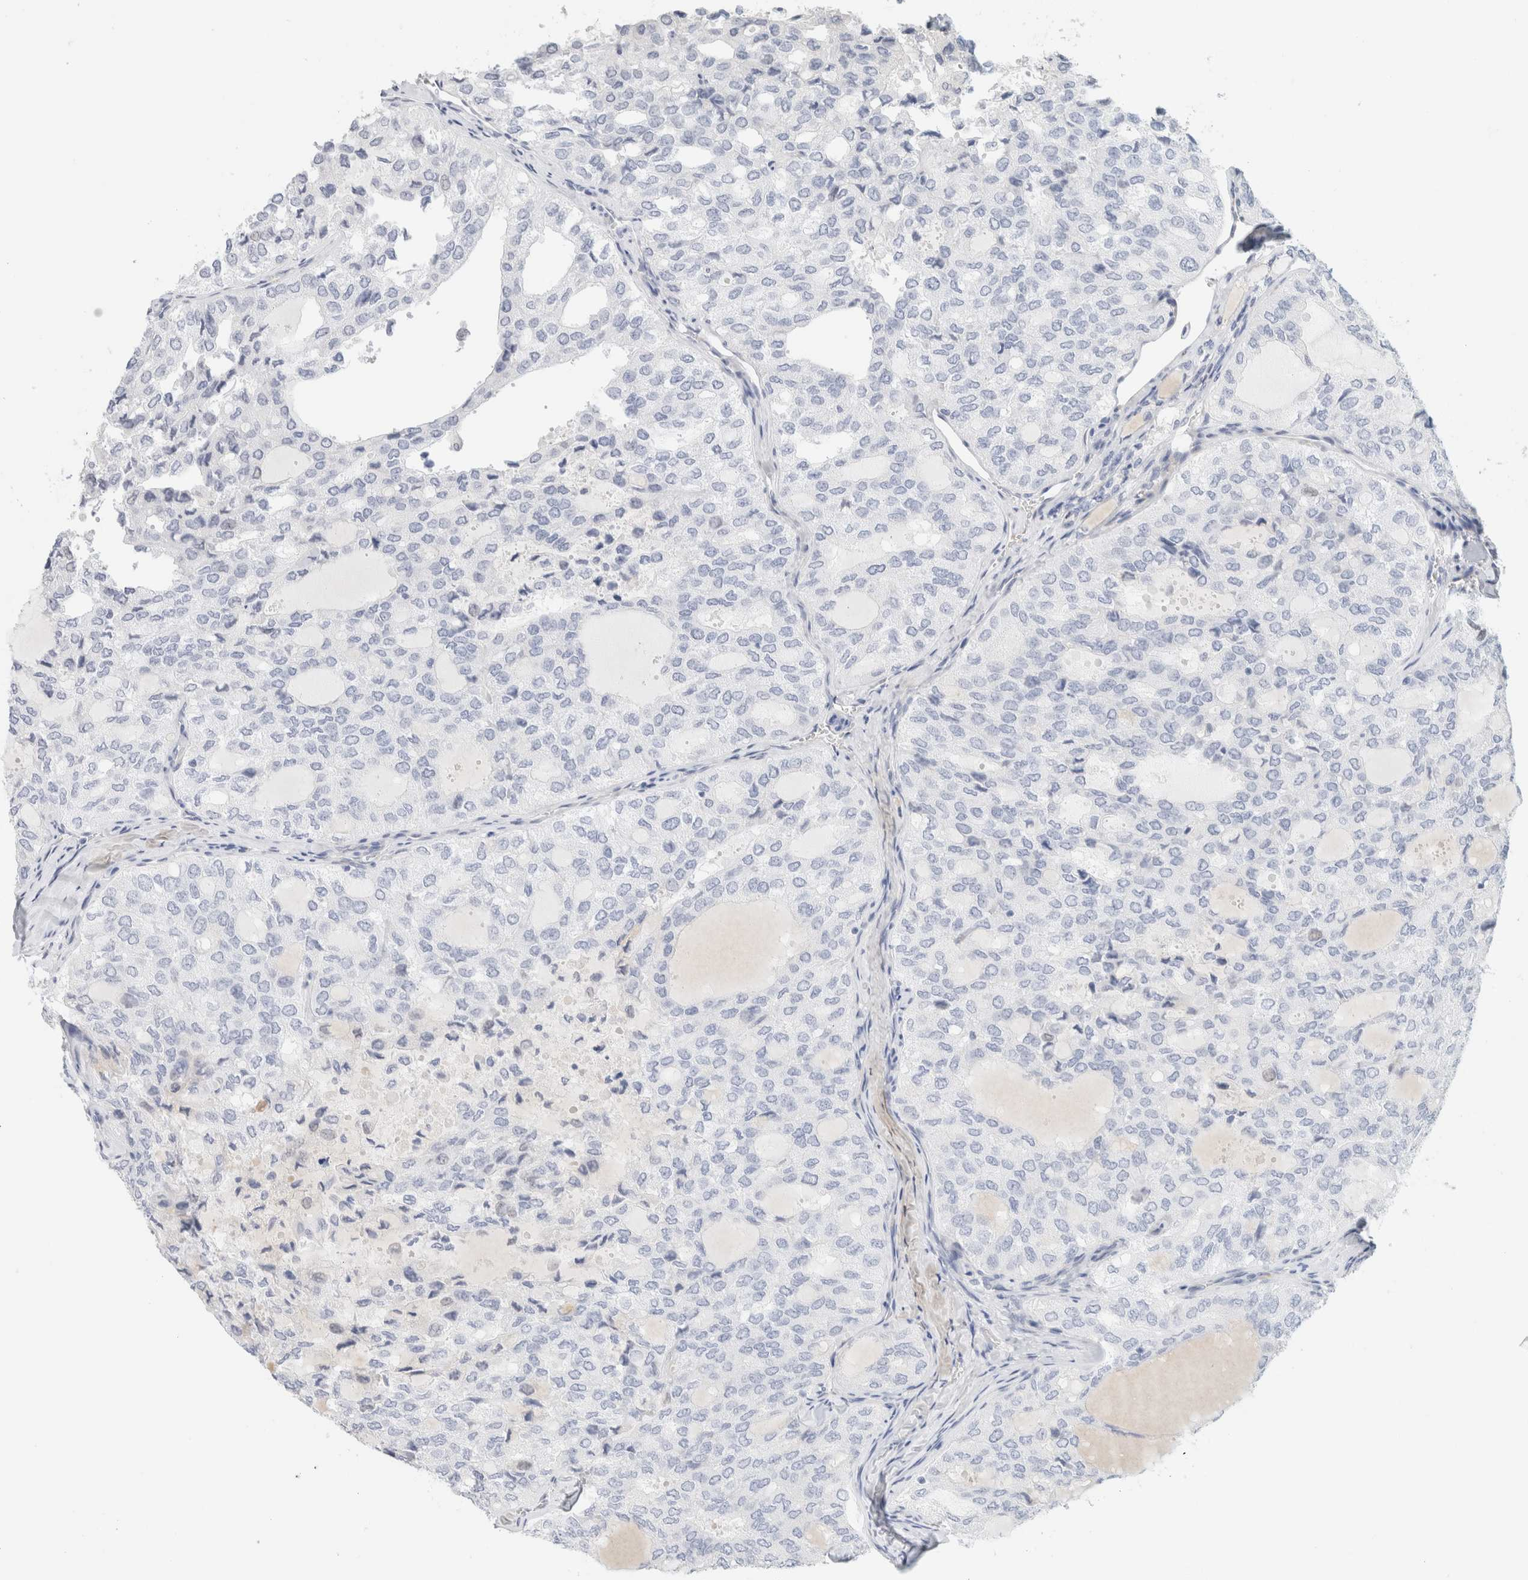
{"staining": {"intensity": "negative", "quantity": "none", "location": "none"}, "tissue": "thyroid cancer", "cell_type": "Tumor cells", "image_type": "cancer", "snomed": [{"axis": "morphology", "description": "Follicular adenoma carcinoma, NOS"}, {"axis": "topography", "description": "Thyroid gland"}], "caption": "The immunohistochemistry histopathology image has no significant positivity in tumor cells of follicular adenoma carcinoma (thyroid) tissue.", "gene": "RTN4", "patient": {"sex": "male", "age": 75}}